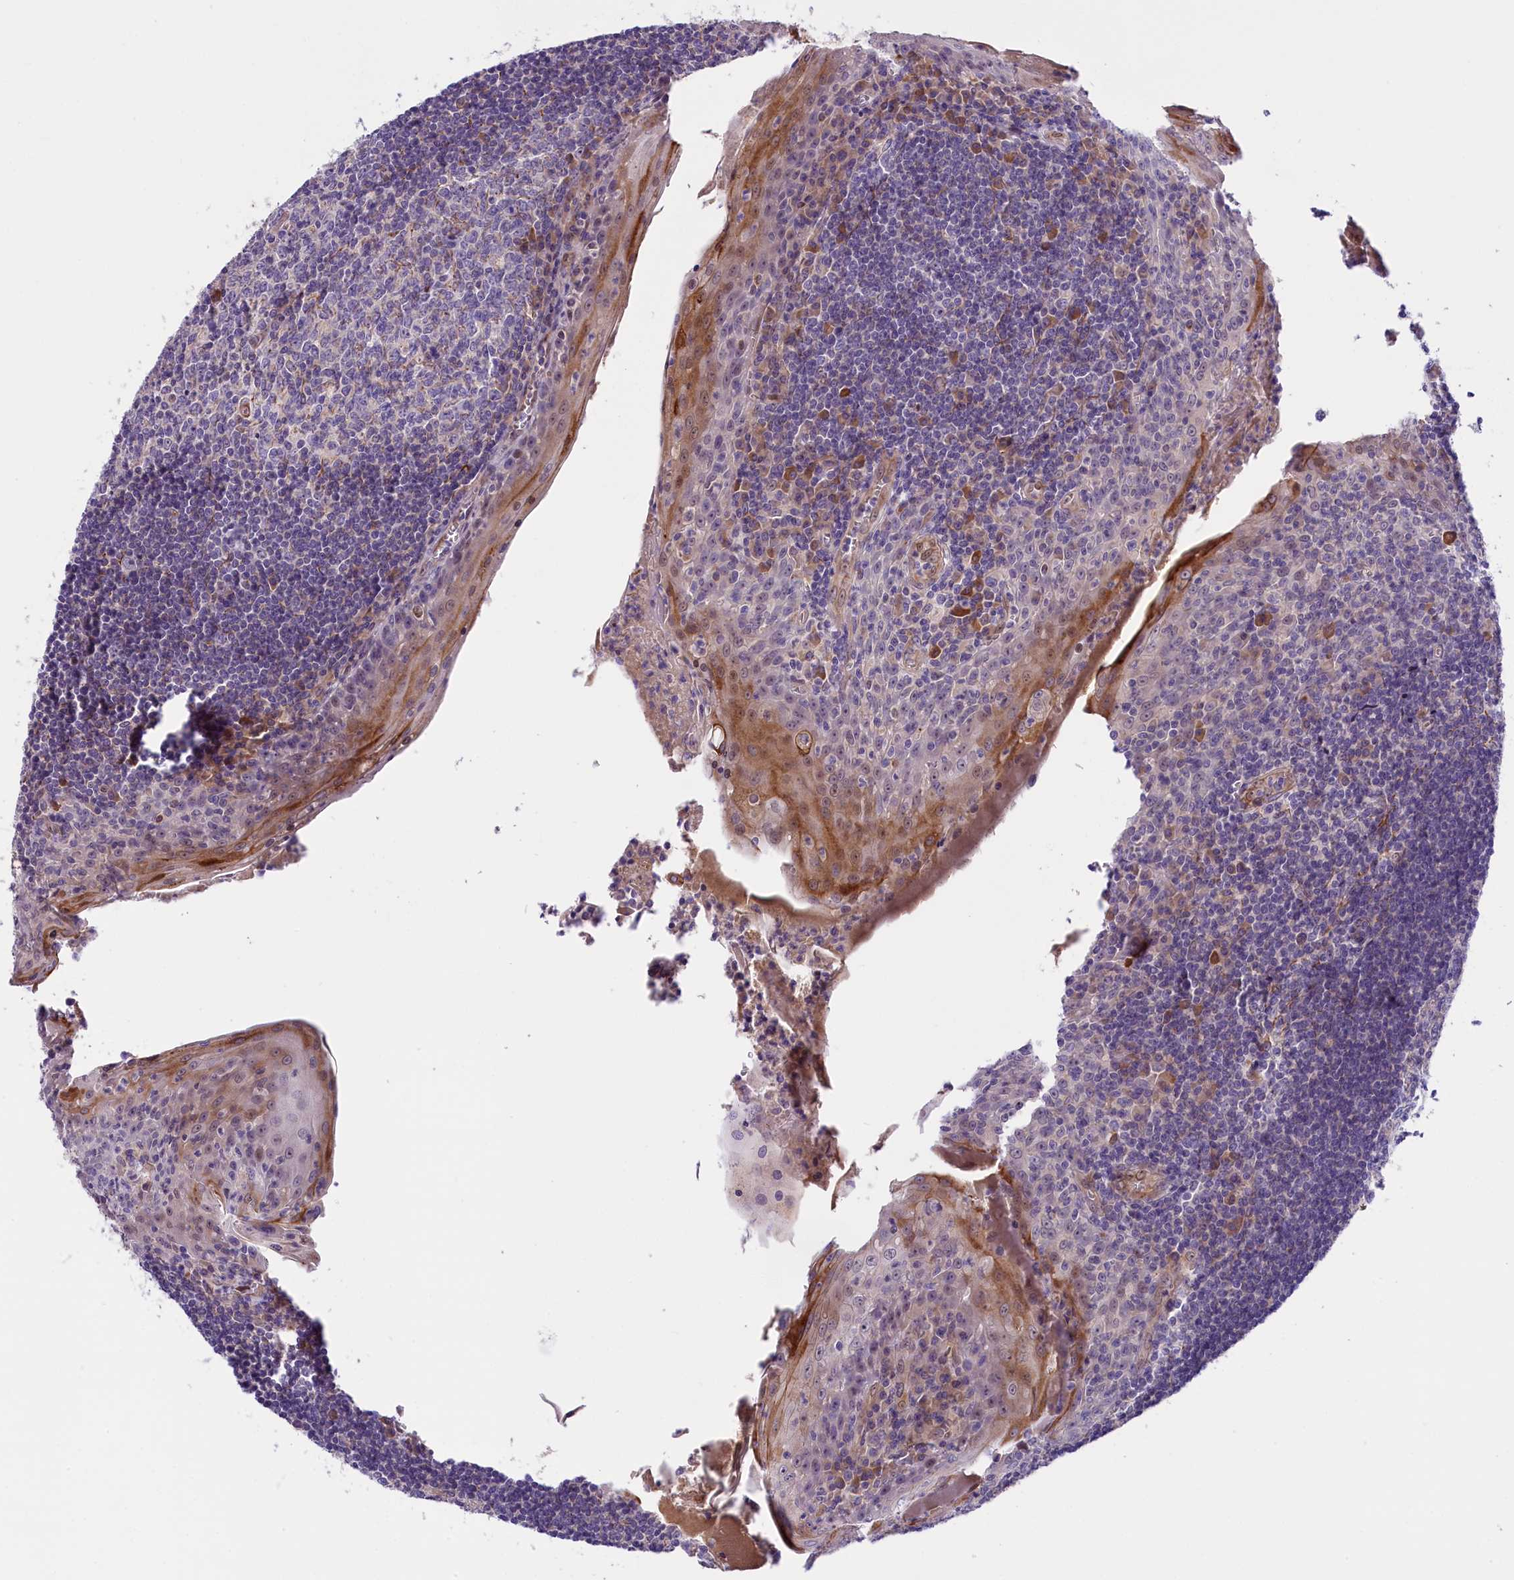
{"staining": {"intensity": "weak", "quantity": "<25%", "location": "cytoplasmic/membranous"}, "tissue": "tonsil", "cell_type": "Germinal center cells", "image_type": "normal", "snomed": [{"axis": "morphology", "description": "Normal tissue, NOS"}, {"axis": "topography", "description": "Tonsil"}], "caption": "Immunohistochemistry image of normal tonsil: tonsil stained with DAB (3,3'-diaminobenzidine) reveals no significant protein expression in germinal center cells.", "gene": "CCDC32", "patient": {"sex": "male", "age": 27}}